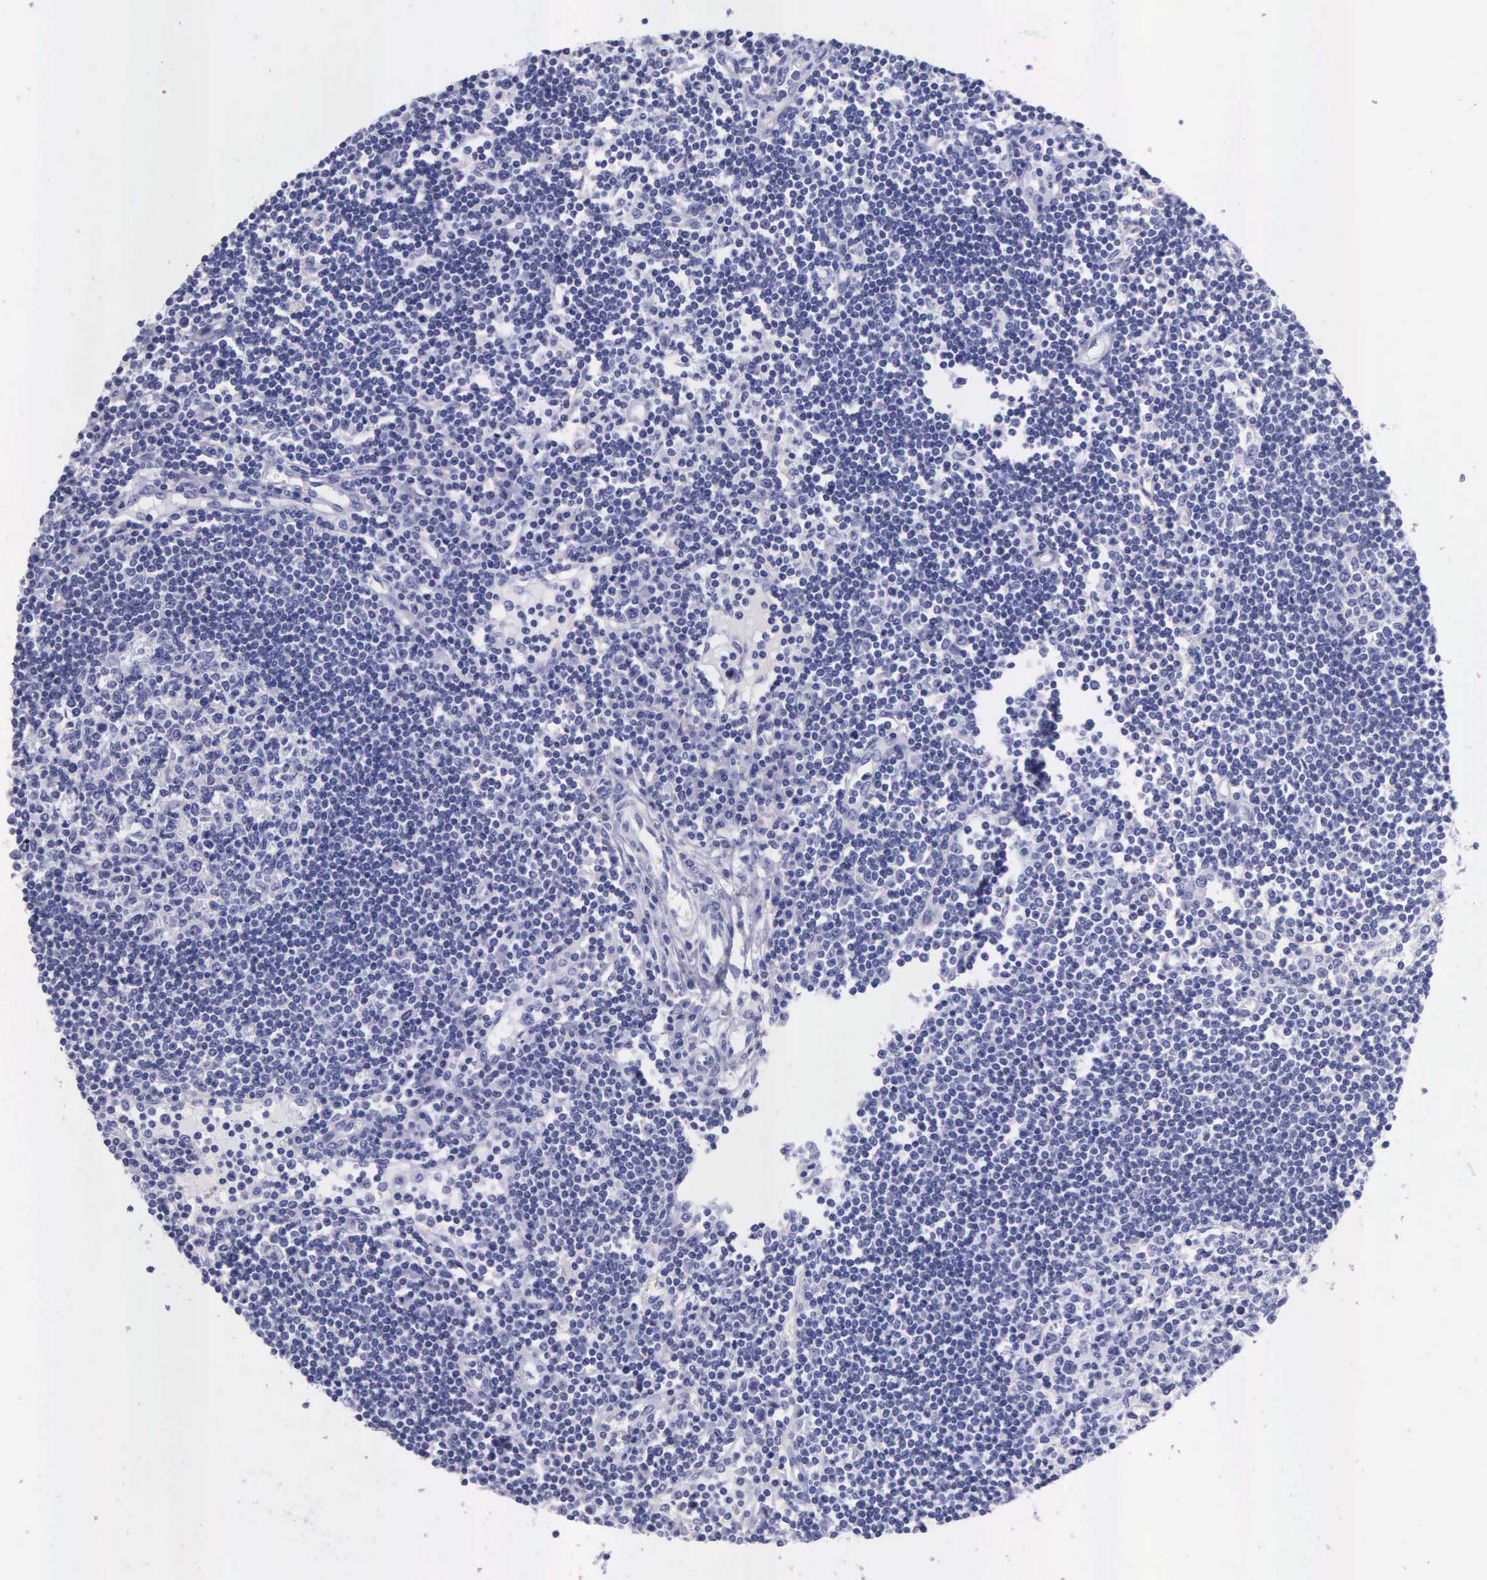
{"staining": {"intensity": "negative", "quantity": "none", "location": "none"}, "tissue": "lymph node", "cell_type": "Germinal center cells", "image_type": "normal", "snomed": [{"axis": "morphology", "description": "Normal tissue, NOS"}, {"axis": "topography", "description": "Lymph node"}], "caption": "Germinal center cells show no significant staining in normal lymph node.", "gene": "KLK2", "patient": {"sex": "female", "age": 62}}